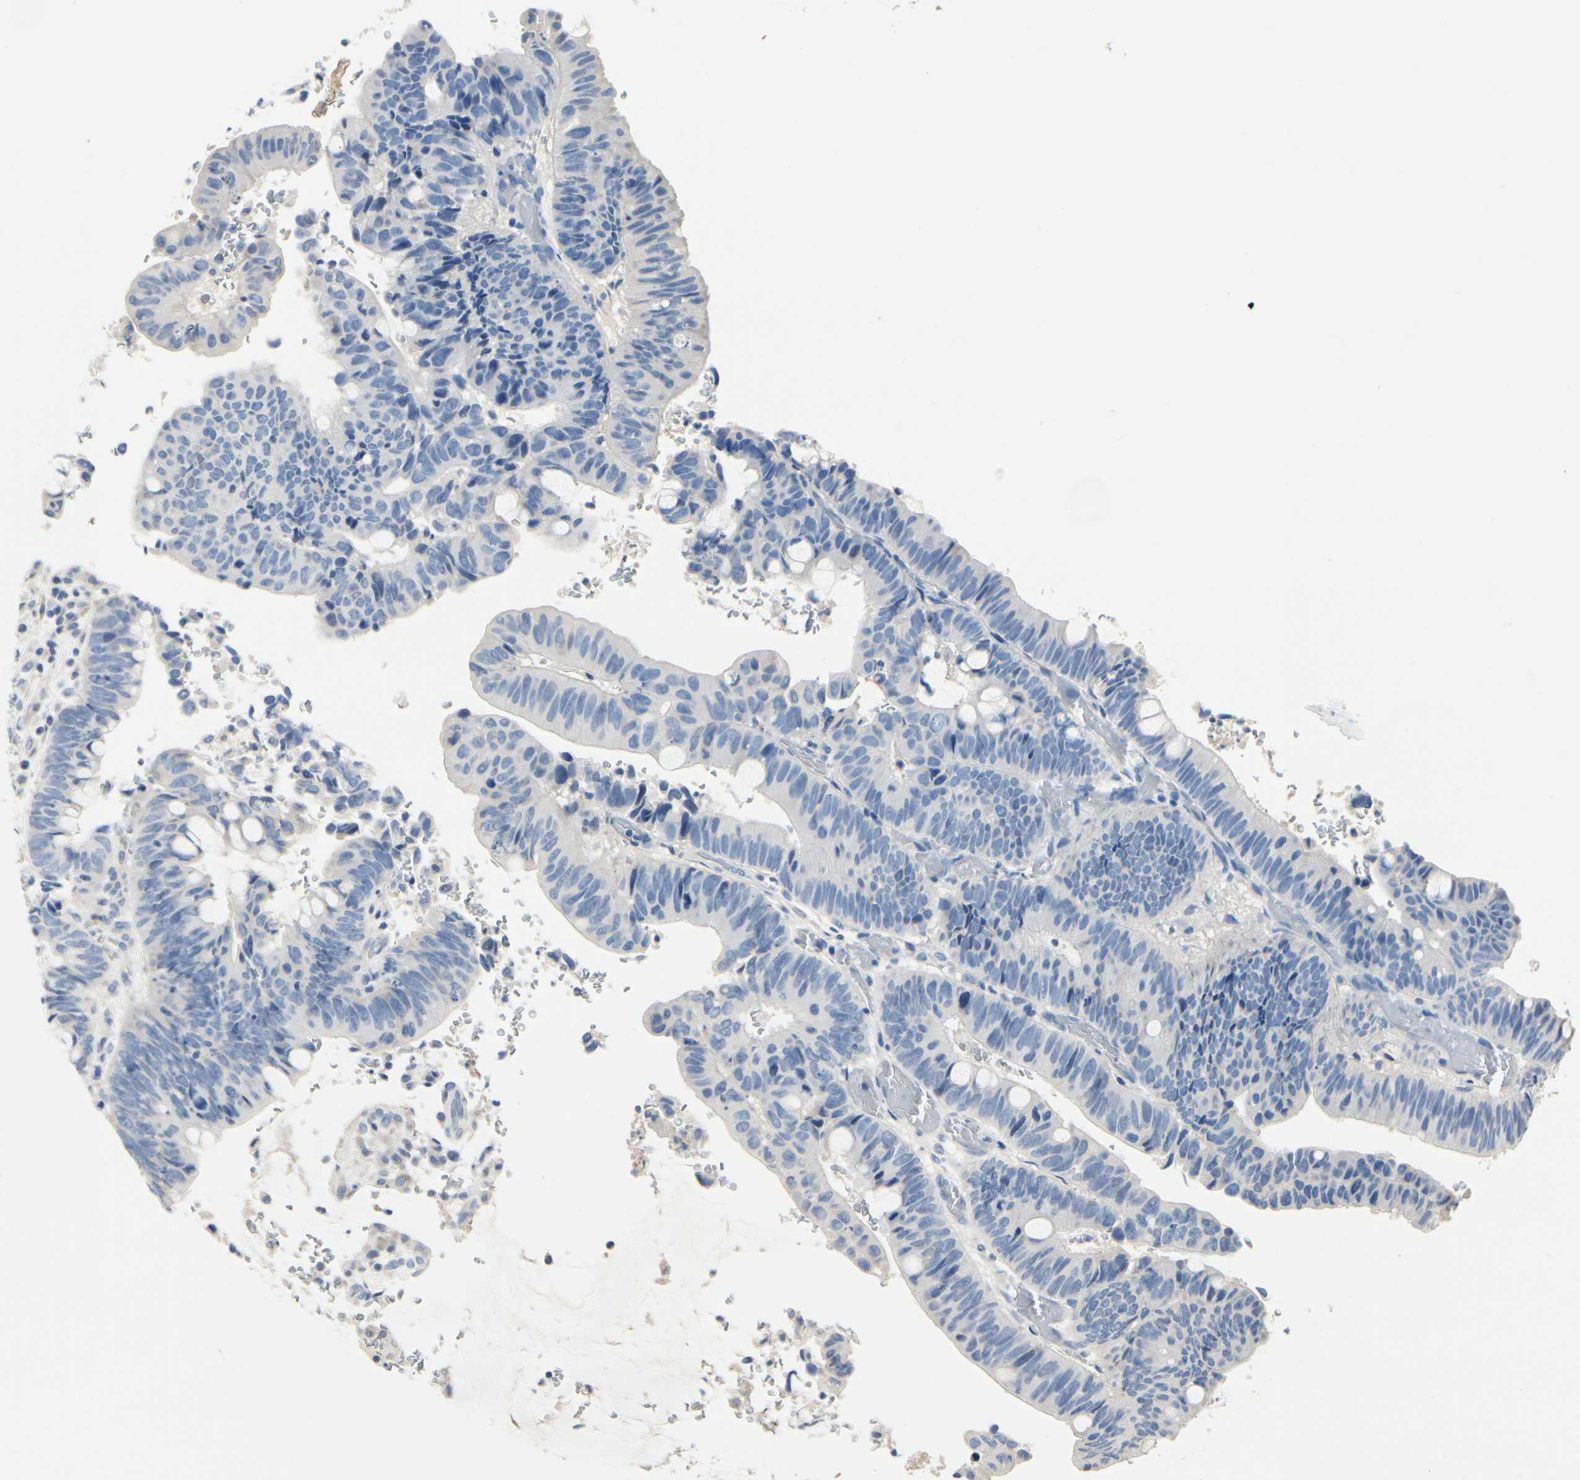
{"staining": {"intensity": "negative", "quantity": "none", "location": "none"}, "tissue": "colorectal cancer", "cell_type": "Tumor cells", "image_type": "cancer", "snomed": [{"axis": "morphology", "description": "Normal tissue, NOS"}, {"axis": "morphology", "description": "Adenocarcinoma, NOS"}, {"axis": "topography", "description": "Rectum"}, {"axis": "topography", "description": "Peripheral nerve tissue"}], "caption": "The IHC micrograph has no significant positivity in tumor cells of colorectal cancer tissue.", "gene": "TGFBR3", "patient": {"sex": "male", "age": 92}}